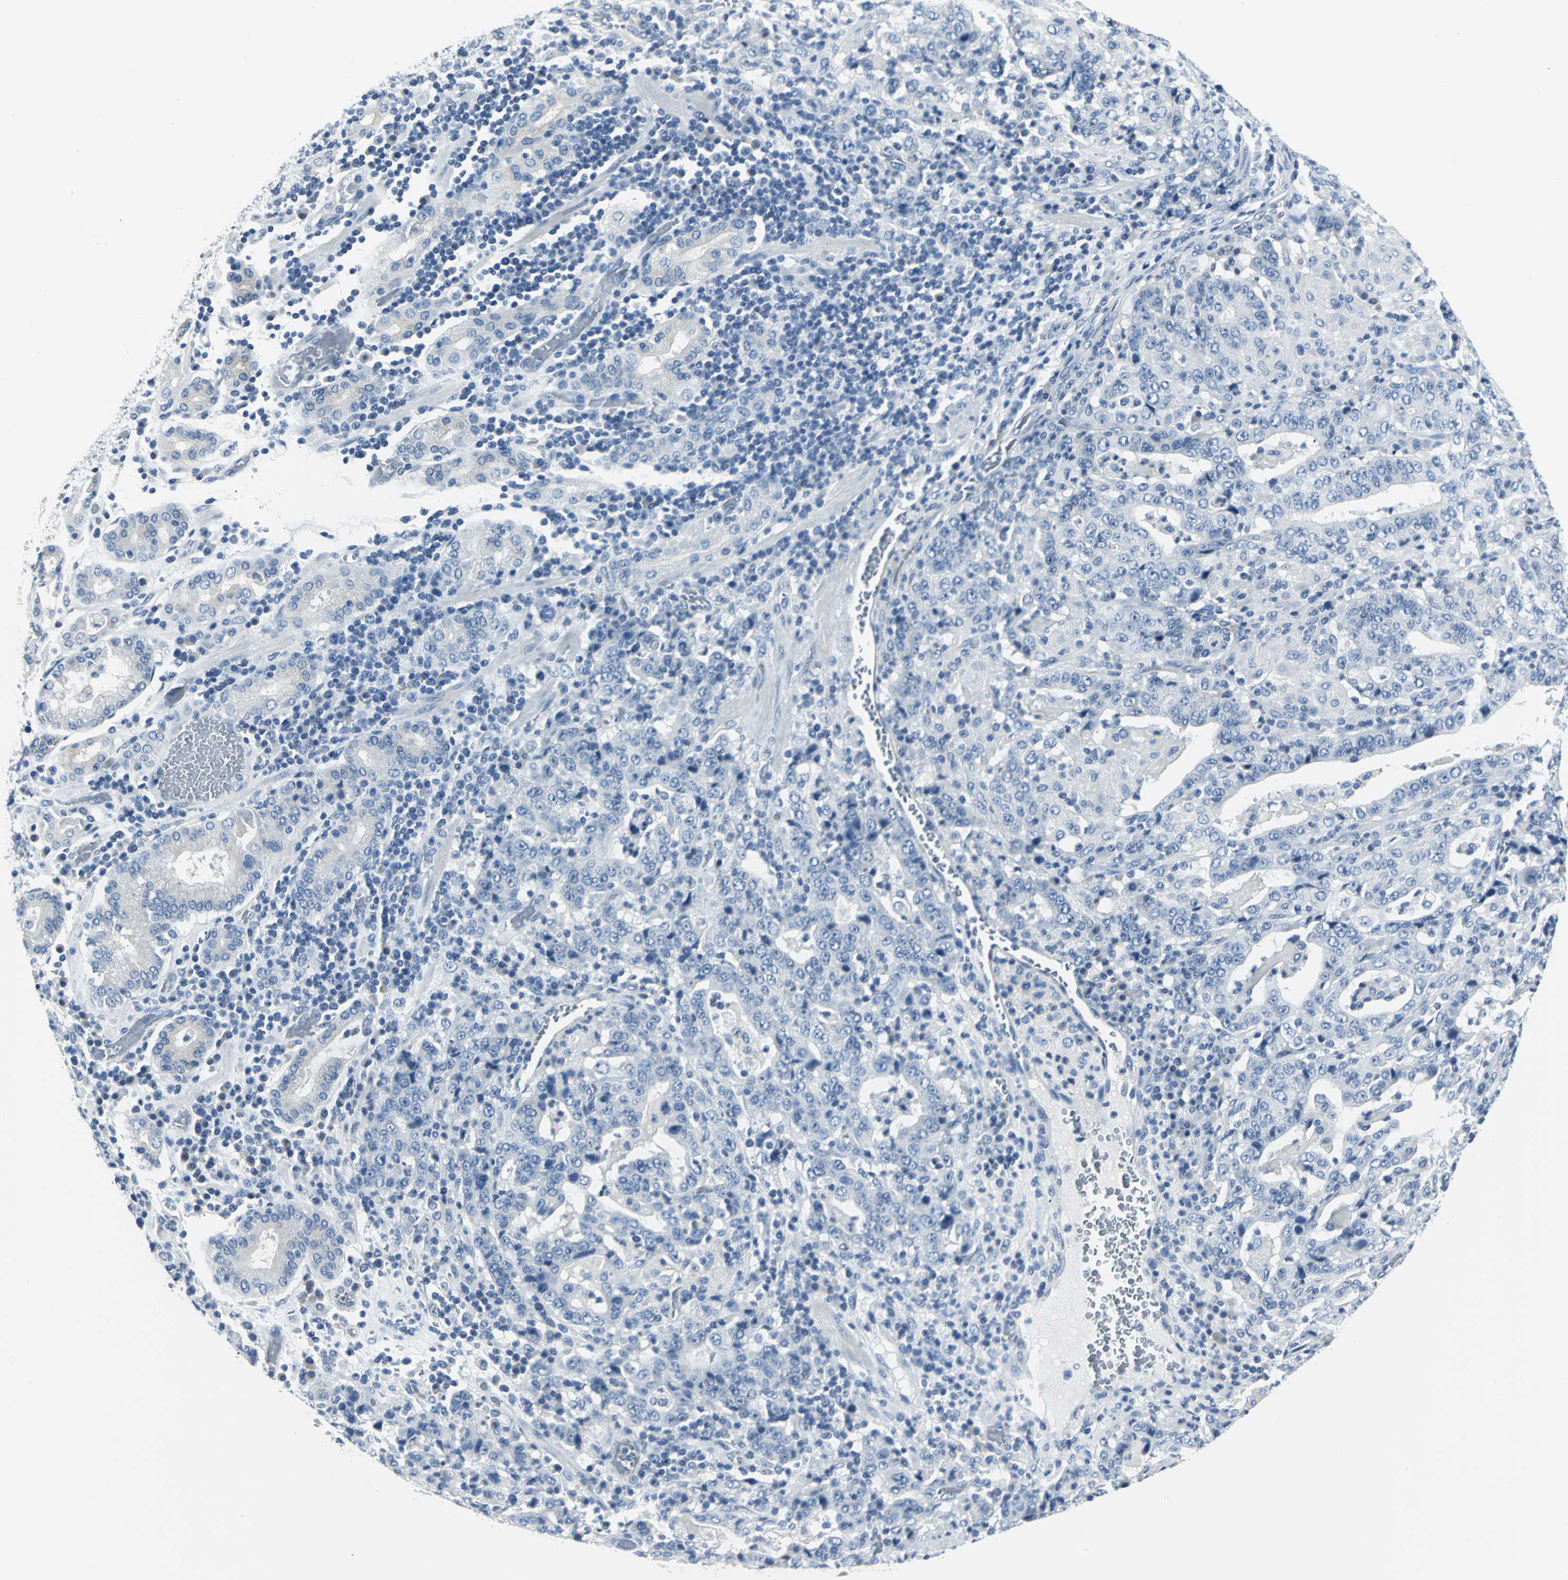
{"staining": {"intensity": "negative", "quantity": "none", "location": "none"}, "tissue": "stomach cancer", "cell_type": "Tumor cells", "image_type": "cancer", "snomed": [{"axis": "morphology", "description": "Normal tissue, NOS"}, {"axis": "morphology", "description": "Adenocarcinoma, NOS"}, {"axis": "topography", "description": "Stomach, upper"}, {"axis": "topography", "description": "Stomach"}], "caption": "Human stomach cancer stained for a protein using immunohistochemistry demonstrates no positivity in tumor cells.", "gene": "RIPOR1", "patient": {"sex": "male", "age": 59}}